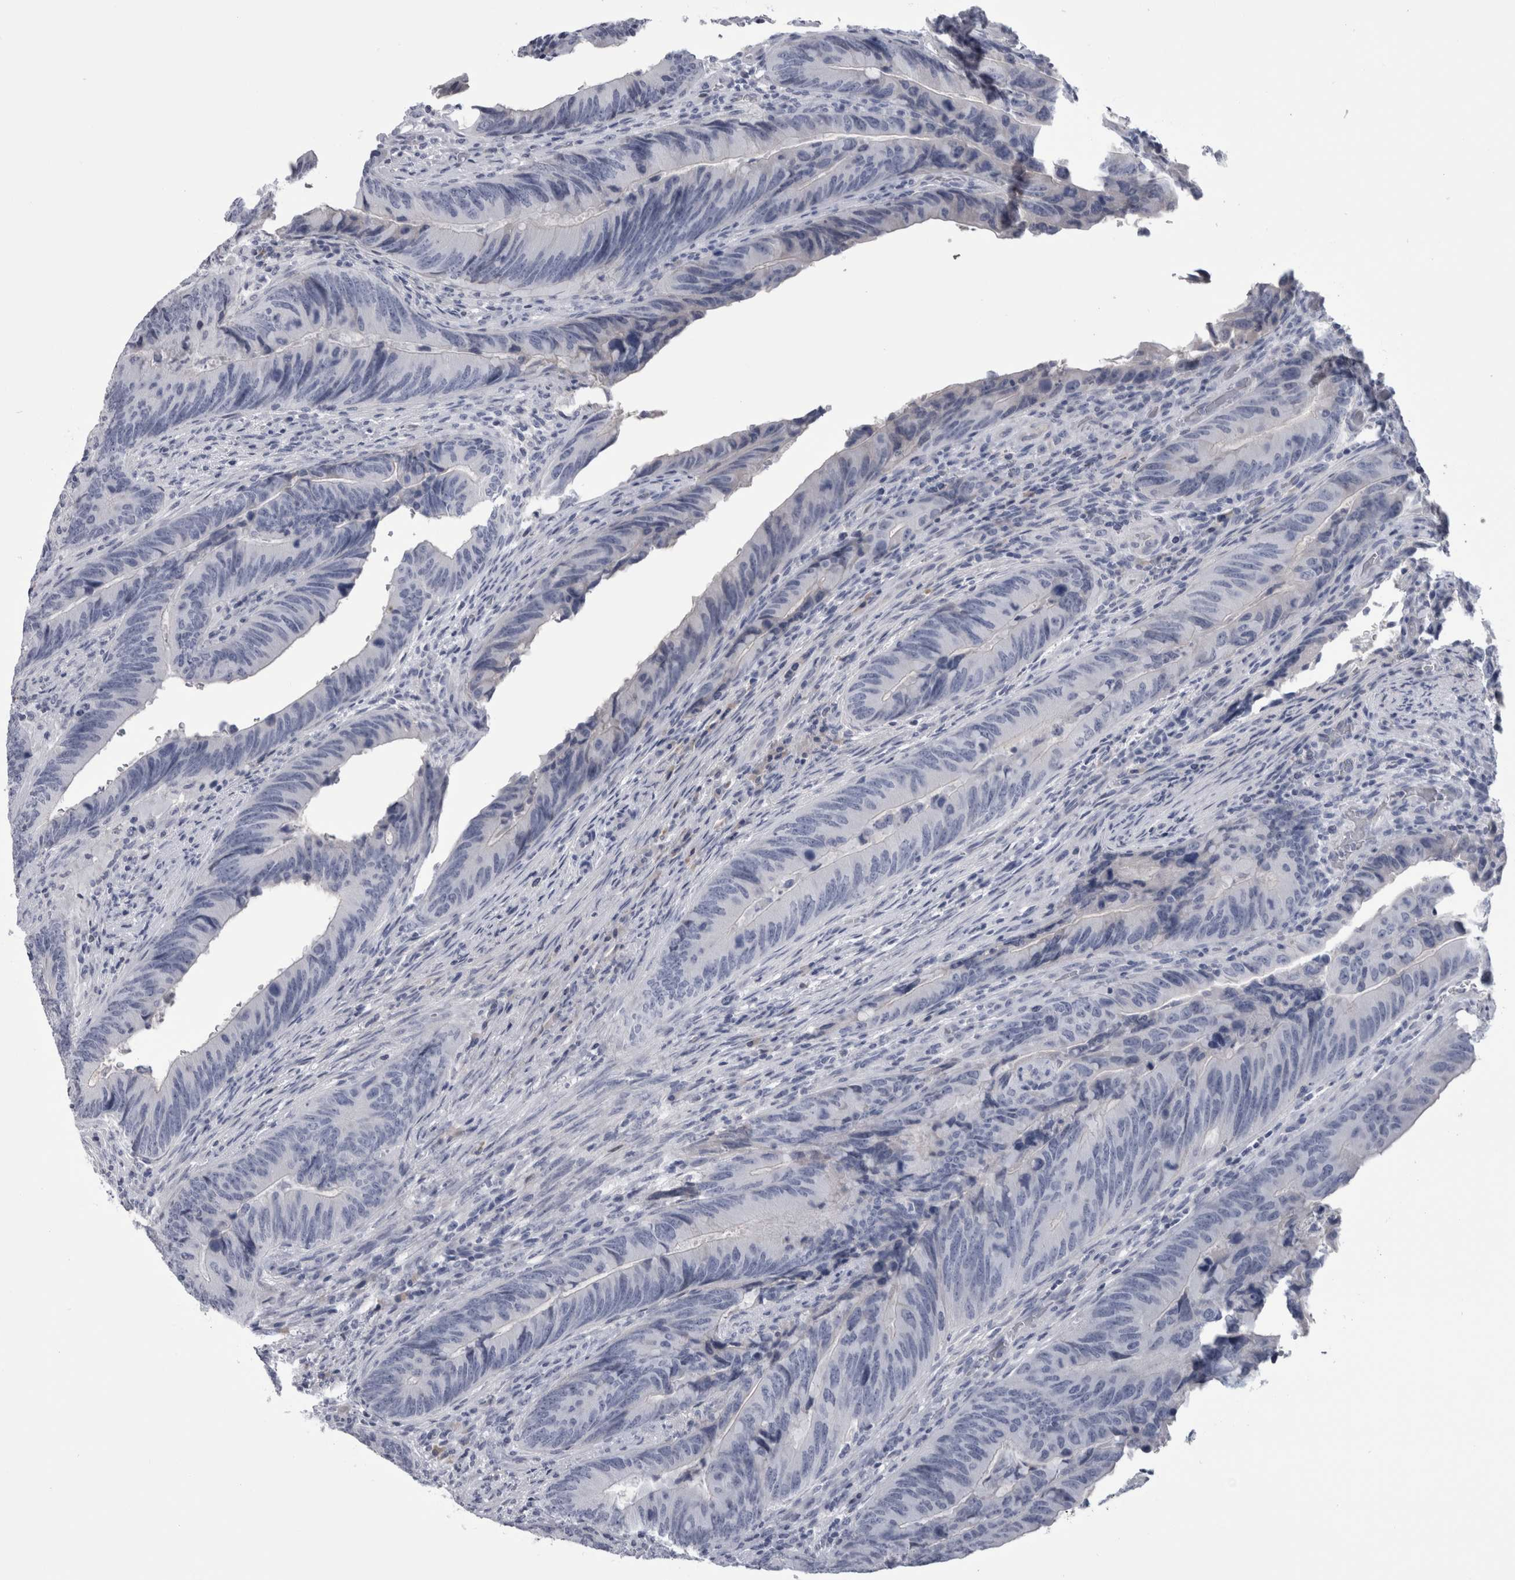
{"staining": {"intensity": "negative", "quantity": "none", "location": "none"}, "tissue": "colorectal cancer", "cell_type": "Tumor cells", "image_type": "cancer", "snomed": [{"axis": "morphology", "description": "Normal tissue, NOS"}, {"axis": "morphology", "description": "Adenocarcinoma, NOS"}, {"axis": "topography", "description": "Colon"}], "caption": "Immunohistochemical staining of human colorectal adenocarcinoma exhibits no significant staining in tumor cells. Brightfield microscopy of immunohistochemistry (IHC) stained with DAB (brown) and hematoxylin (blue), captured at high magnification.", "gene": "PAX5", "patient": {"sex": "male", "age": 56}}